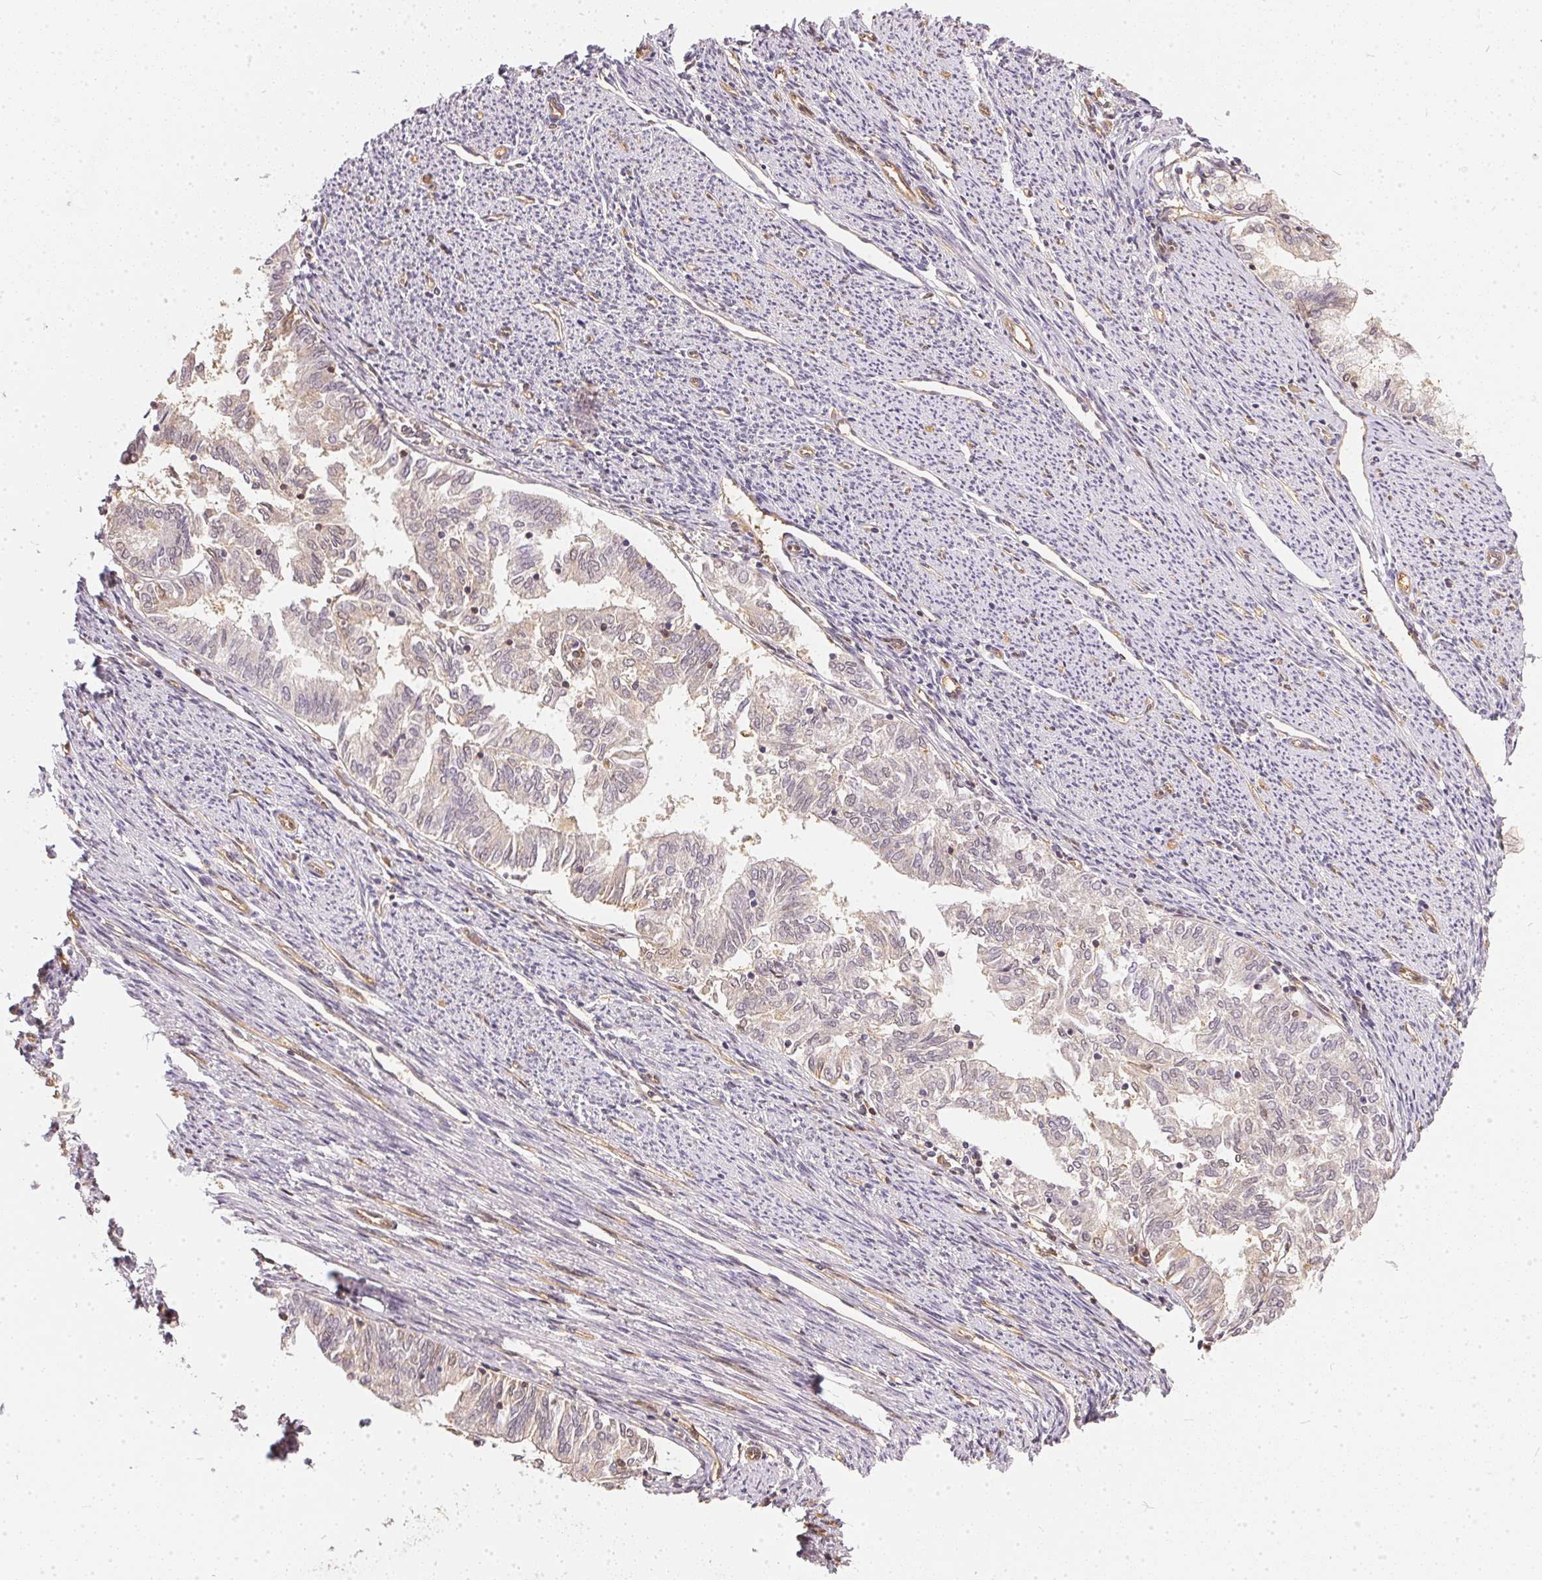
{"staining": {"intensity": "negative", "quantity": "none", "location": "none"}, "tissue": "endometrial cancer", "cell_type": "Tumor cells", "image_type": "cancer", "snomed": [{"axis": "morphology", "description": "Adenocarcinoma, NOS"}, {"axis": "topography", "description": "Endometrium"}], "caption": "An IHC micrograph of endometrial cancer is shown. There is no staining in tumor cells of endometrial cancer. (Brightfield microscopy of DAB (3,3'-diaminobenzidine) IHC at high magnification).", "gene": "BLMH", "patient": {"sex": "female", "age": 79}}